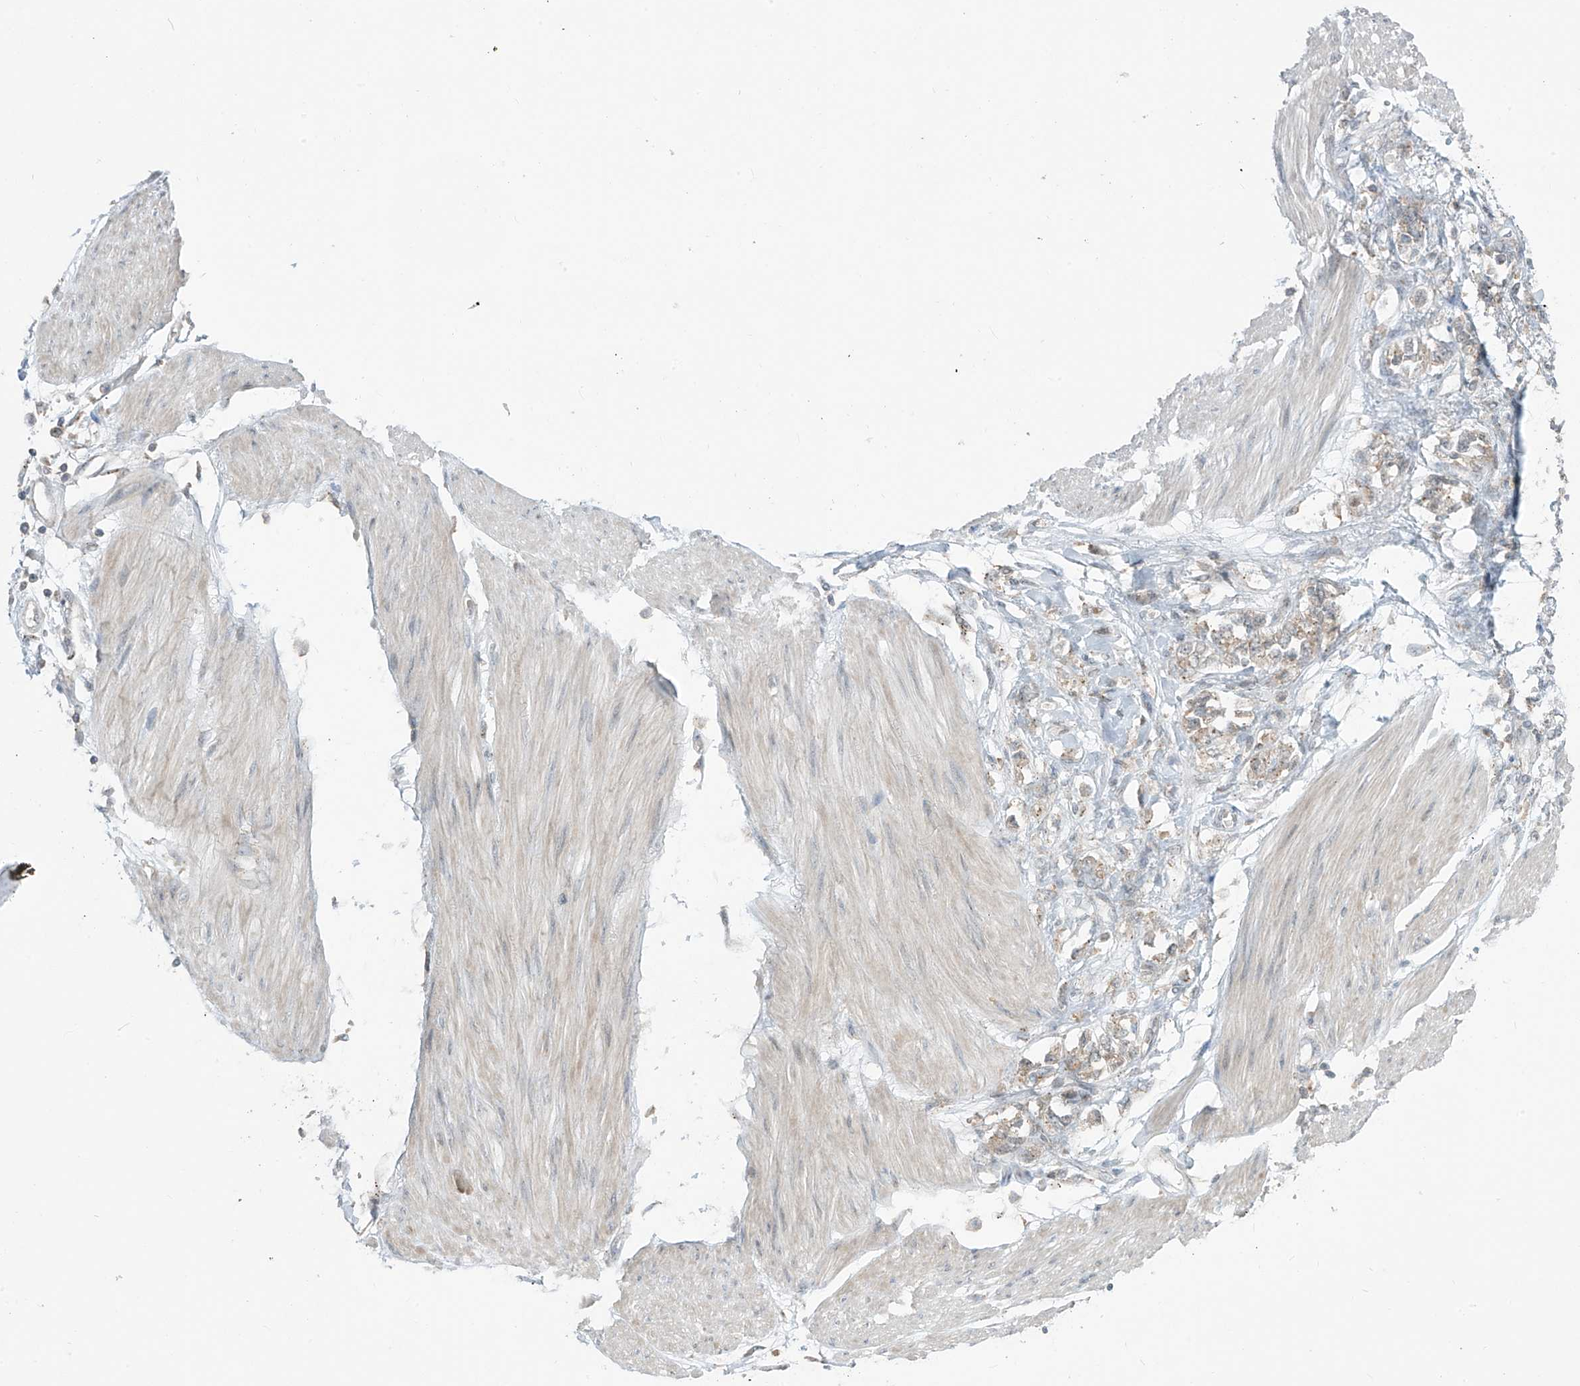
{"staining": {"intensity": "negative", "quantity": "none", "location": "none"}, "tissue": "stomach cancer", "cell_type": "Tumor cells", "image_type": "cancer", "snomed": [{"axis": "morphology", "description": "Adenocarcinoma, NOS"}, {"axis": "topography", "description": "Stomach"}], "caption": "Immunohistochemistry (IHC) micrograph of neoplastic tissue: human adenocarcinoma (stomach) stained with DAB (3,3'-diaminobenzidine) demonstrates no significant protein expression in tumor cells.", "gene": "PARVG", "patient": {"sex": "female", "age": 76}}